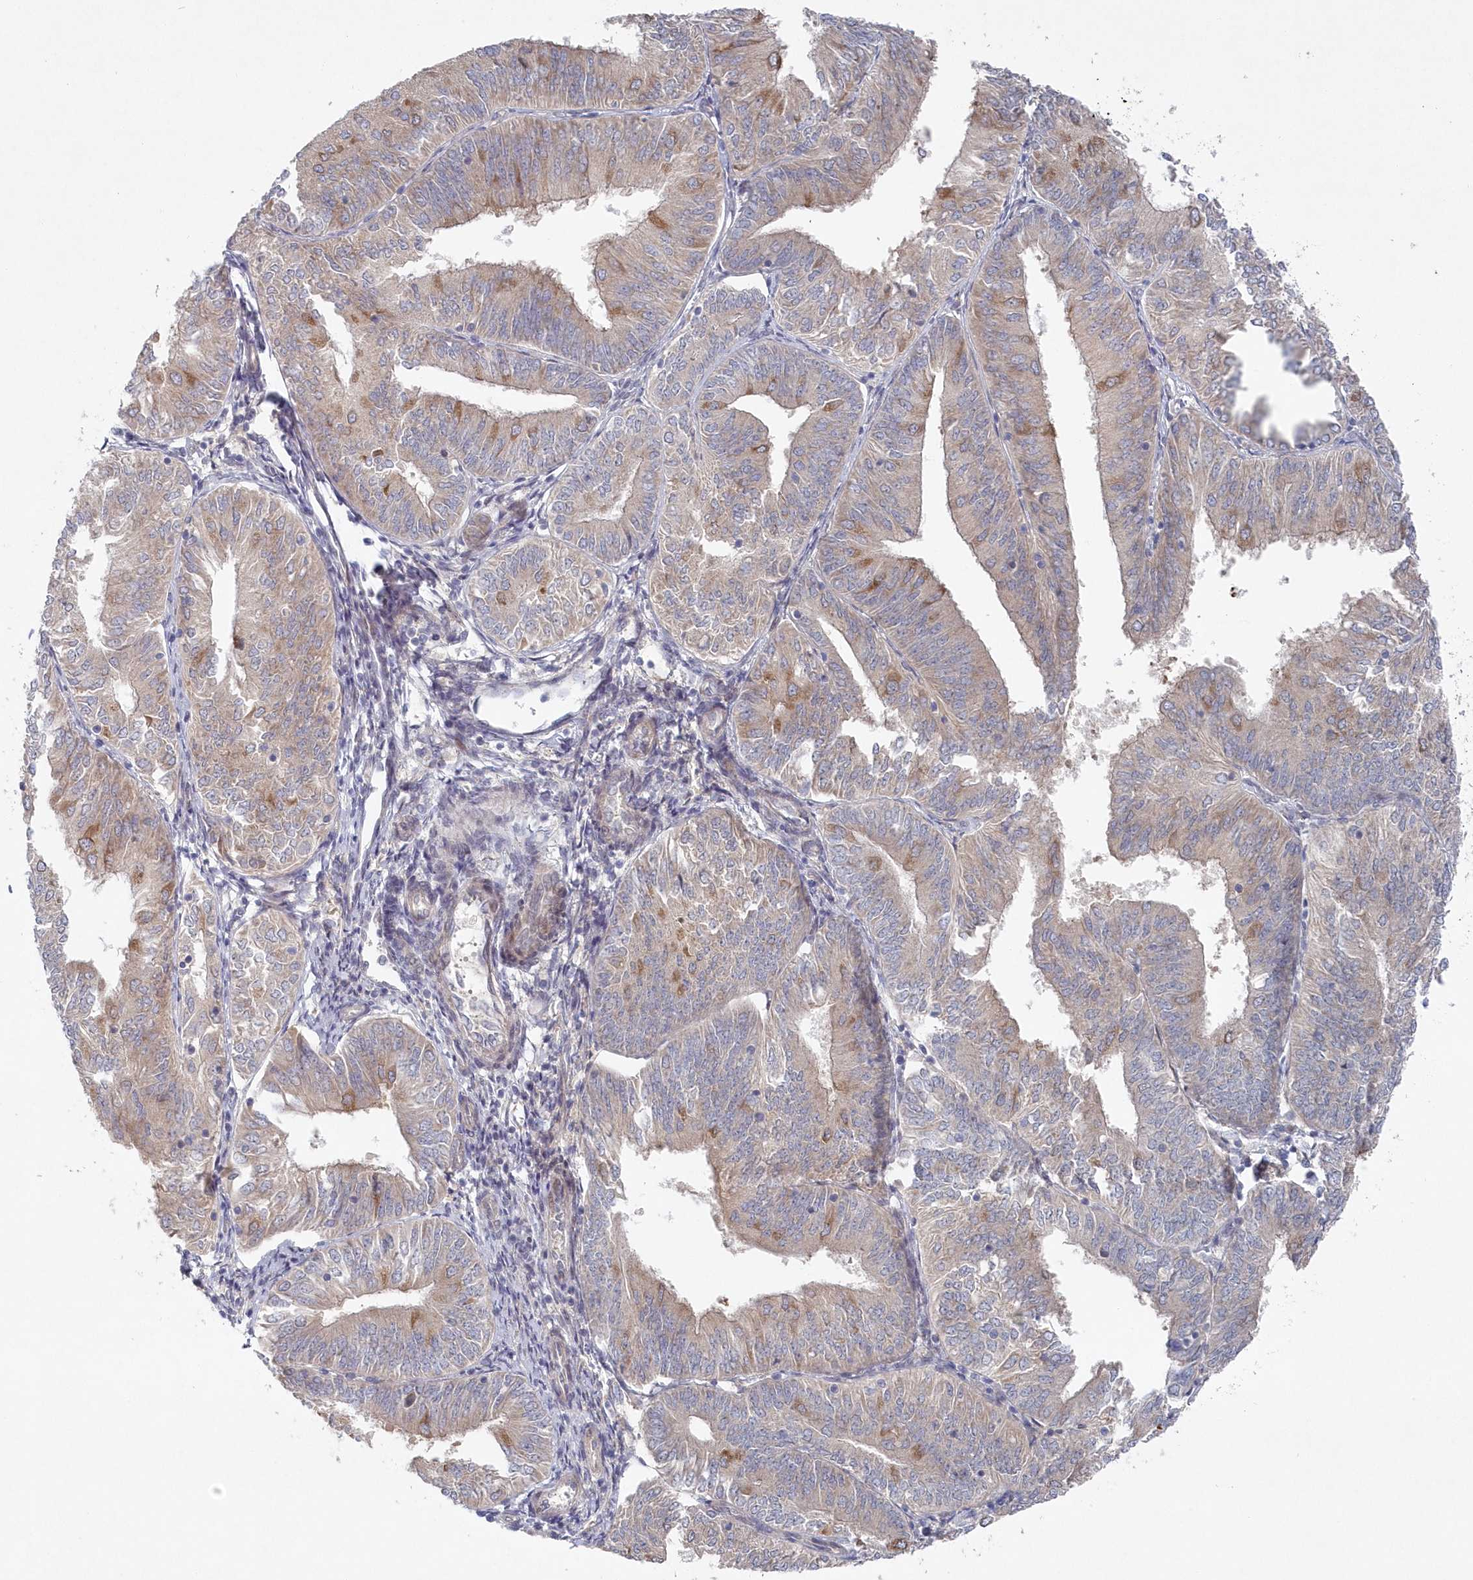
{"staining": {"intensity": "negative", "quantity": "none", "location": "none"}, "tissue": "endometrial cancer", "cell_type": "Tumor cells", "image_type": "cancer", "snomed": [{"axis": "morphology", "description": "Adenocarcinoma, NOS"}, {"axis": "topography", "description": "Endometrium"}], "caption": "The micrograph shows no significant expression in tumor cells of adenocarcinoma (endometrial). Brightfield microscopy of immunohistochemistry (IHC) stained with DAB (brown) and hematoxylin (blue), captured at high magnification.", "gene": "KIAA1586", "patient": {"sex": "female", "age": 58}}